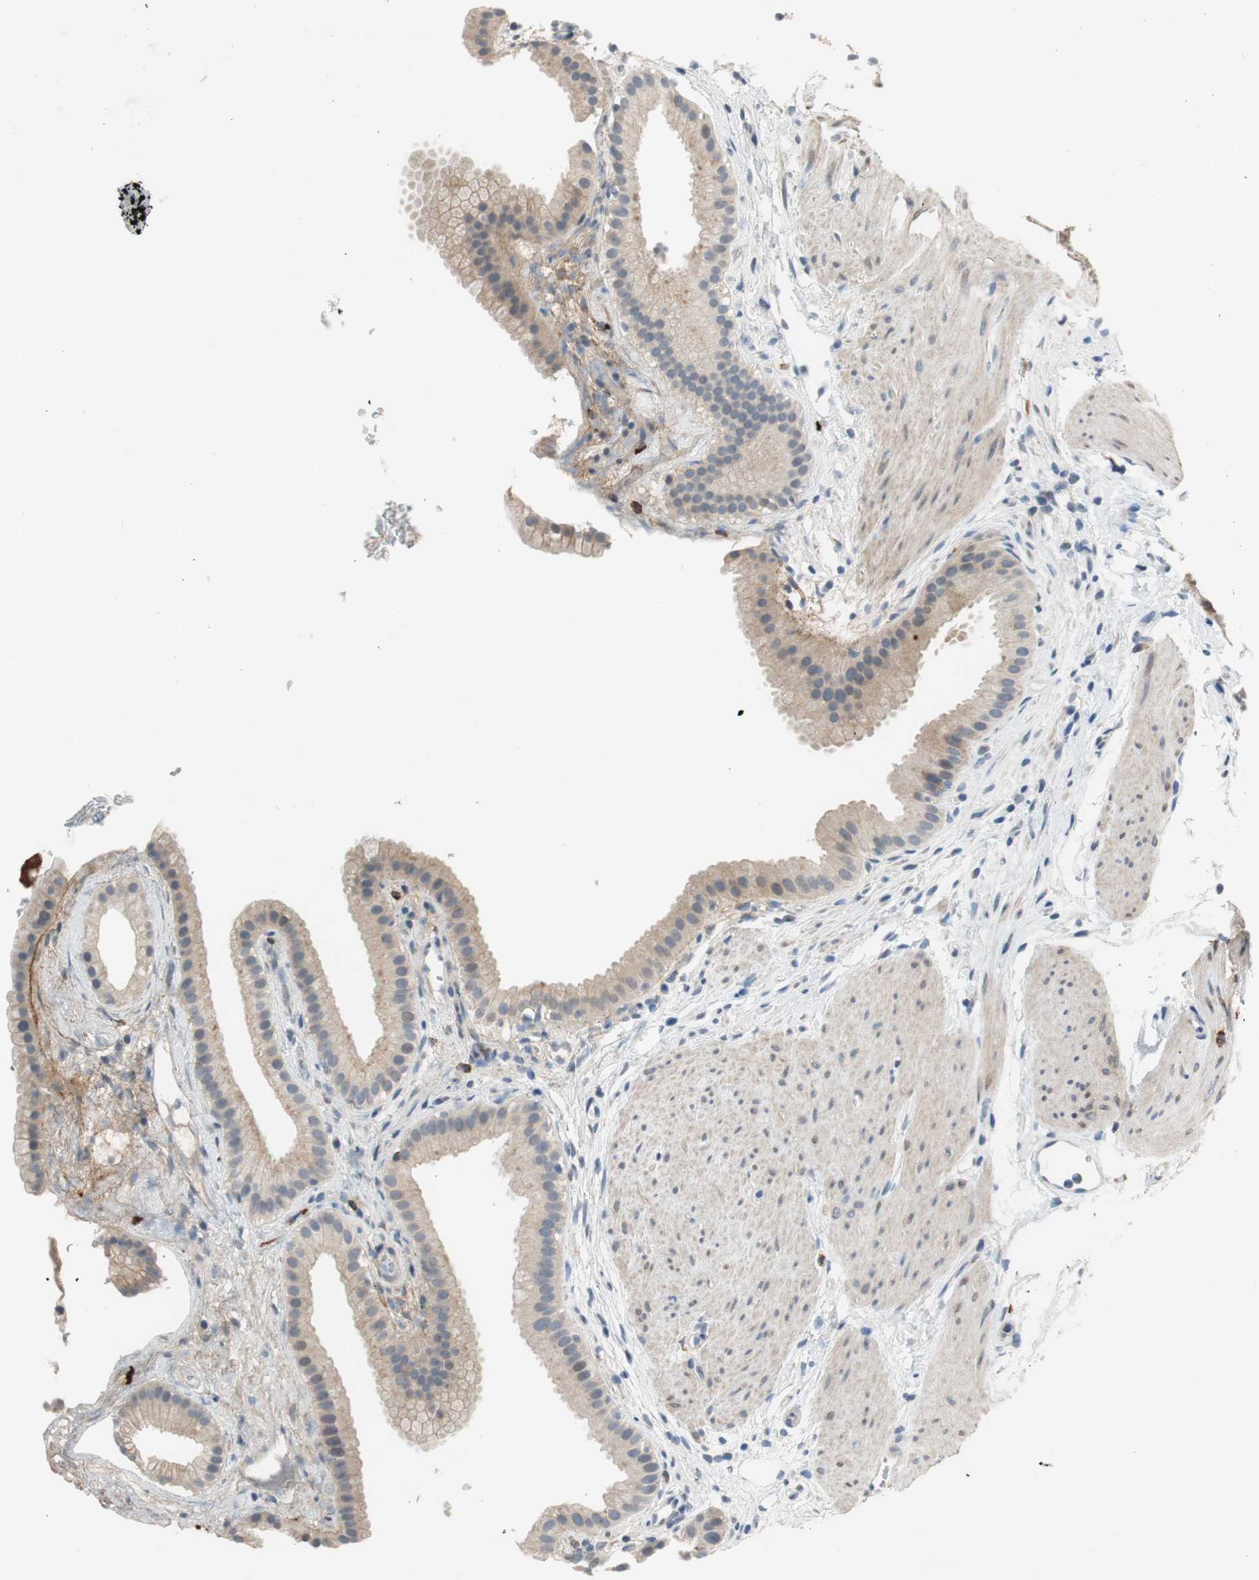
{"staining": {"intensity": "weak", "quantity": ">75%", "location": "cytoplasmic/membranous"}, "tissue": "gallbladder", "cell_type": "Glandular cells", "image_type": "normal", "snomed": [{"axis": "morphology", "description": "Normal tissue, NOS"}, {"axis": "topography", "description": "Gallbladder"}], "caption": "The immunohistochemical stain labels weak cytoplasmic/membranous positivity in glandular cells of benign gallbladder. Ihc stains the protein in brown and the nuclei are stained blue.", "gene": "COL12A1", "patient": {"sex": "female", "age": 64}}